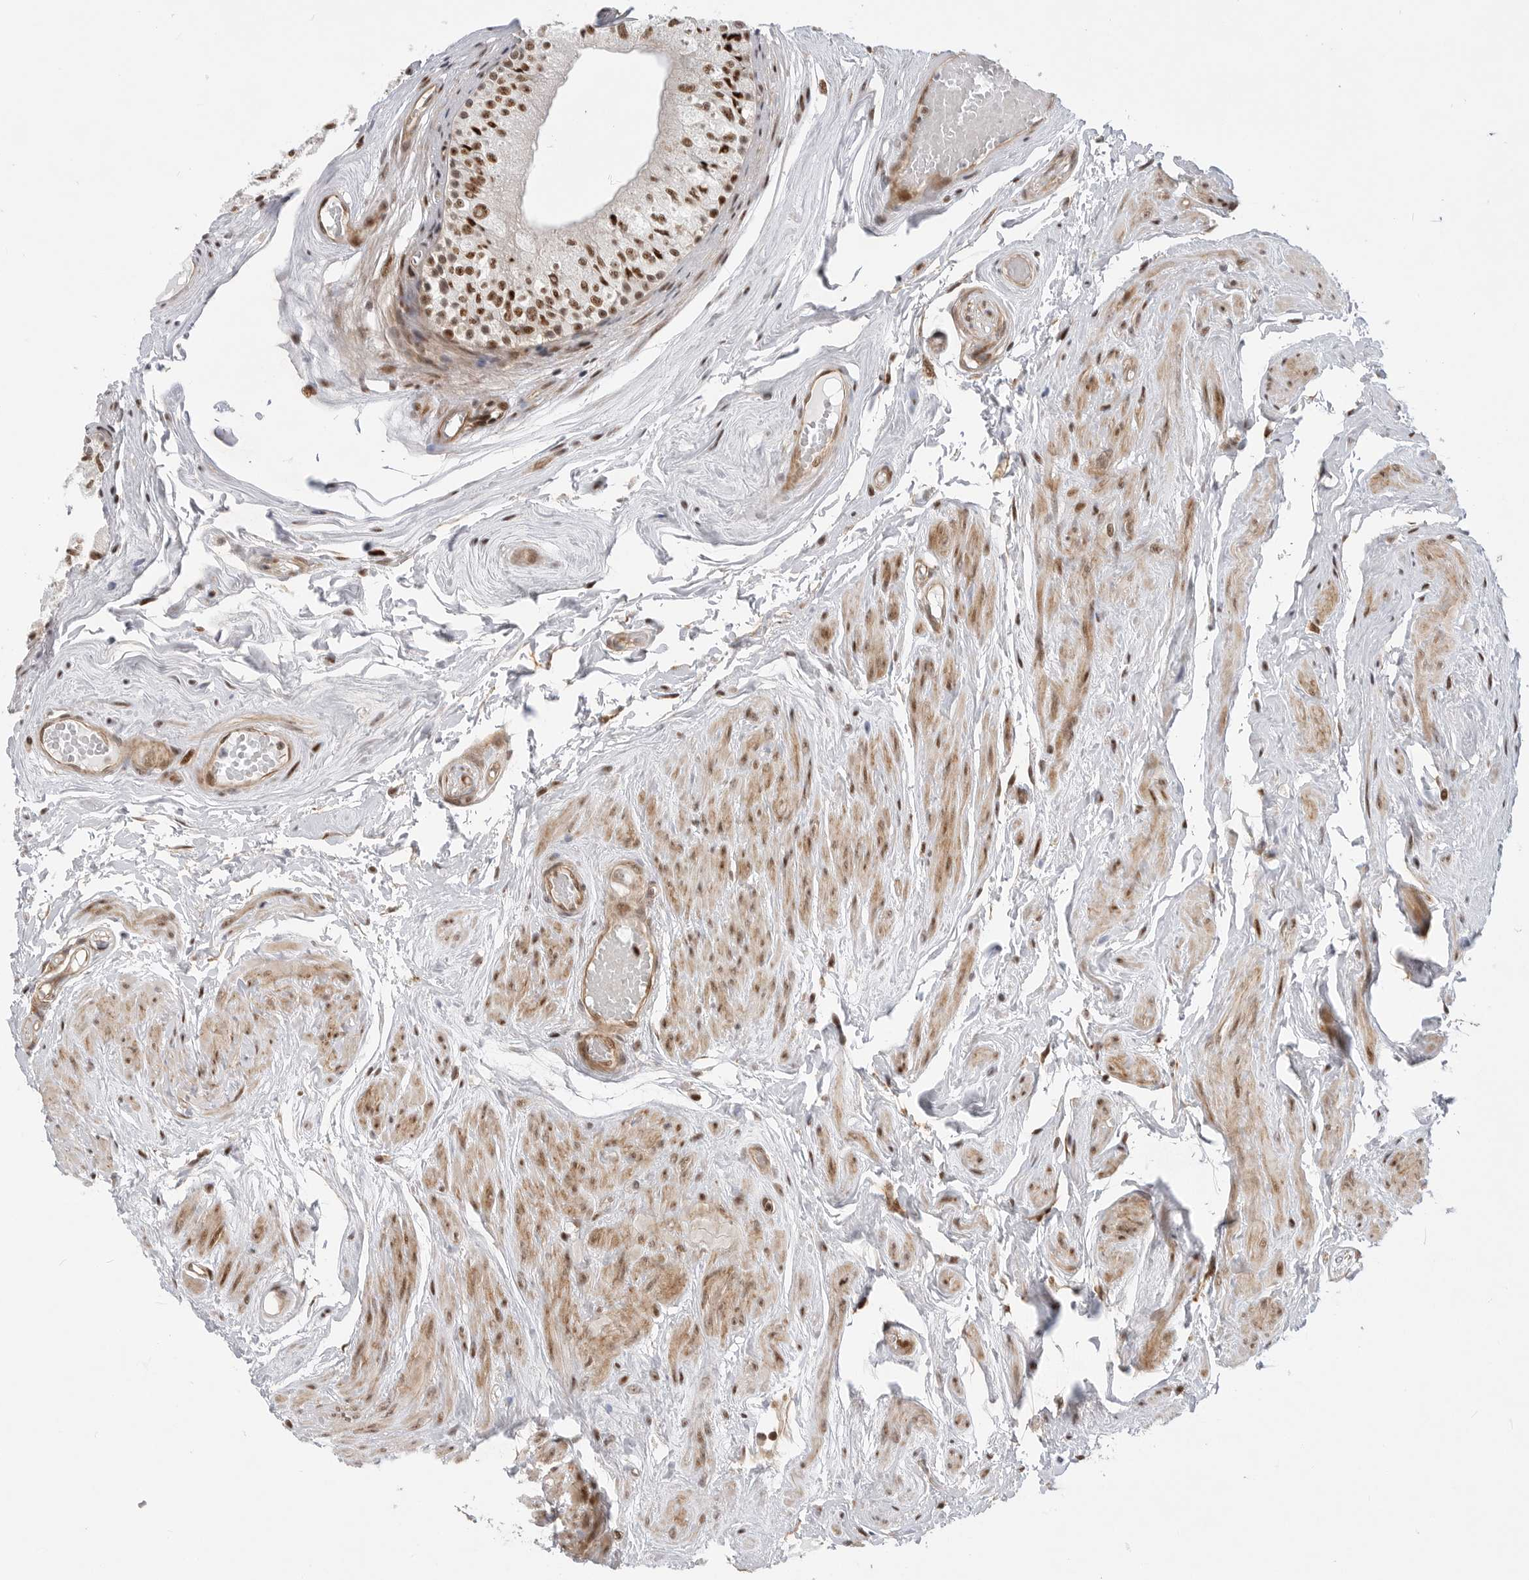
{"staining": {"intensity": "strong", "quantity": ">75%", "location": "nuclear"}, "tissue": "epididymis", "cell_type": "Glandular cells", "image_type": "normal", "snomed": [{"axis": "morphology", "description": "Normal tissue, NOS"}, {"axis": "topography", "description": "Epididymis"}], "caption": "The micrograph demonstrates a brown stain indicating the presence of a protein in the nuclear of glandular cells in epididymis.", "gene": "GPATCH2", "patient": {"sex": "male", "age": 79}}